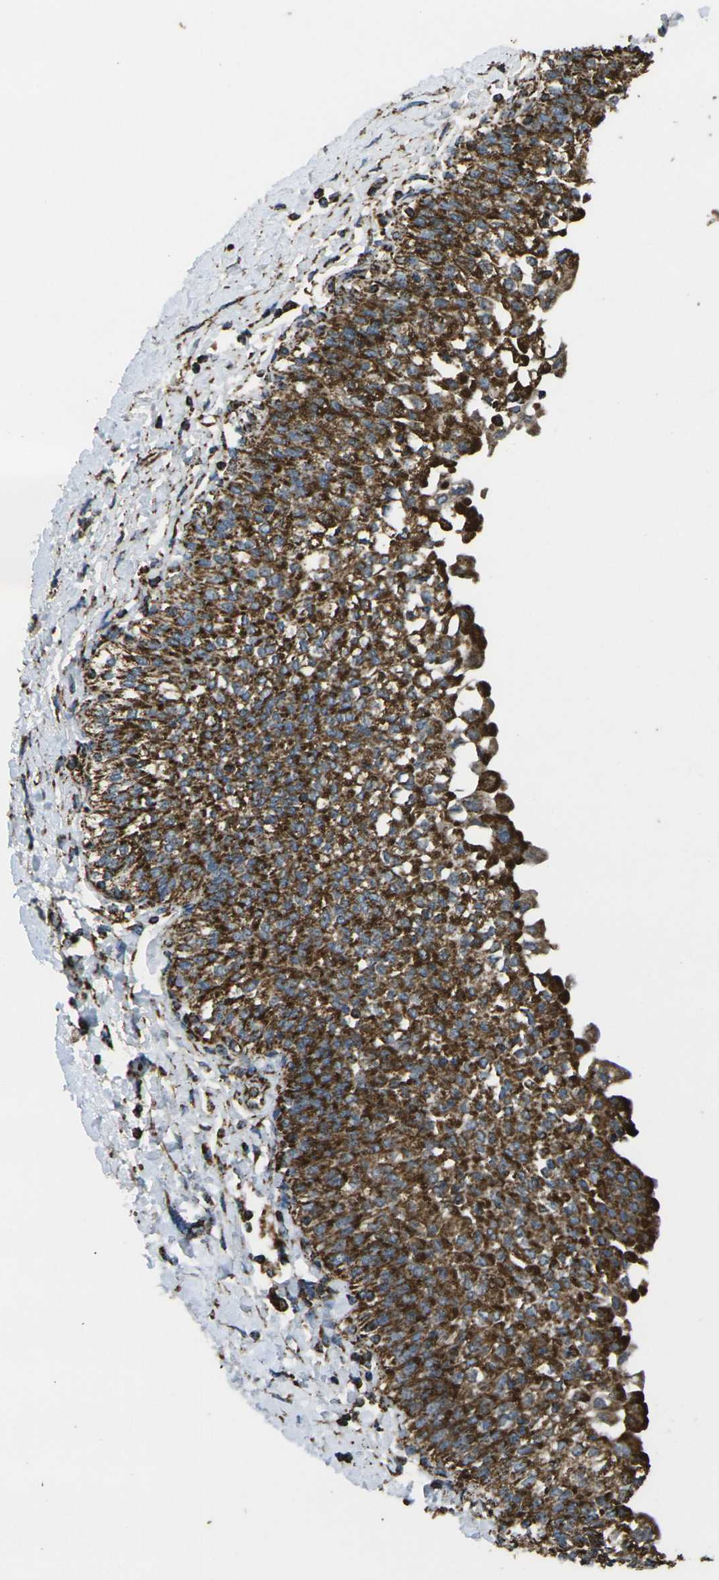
{"staining": {"intensity": "strong", "quantity": ">75%", "location": "cytoplasmic/membranous"}, "tissue": "urinary bladder", "cell_type": "Urothelial cells", "image_type": "normal", "snomed": [{"axis": "morphology", "description": "Normal tissue, NOS"}, {"axis": "topography", "description": "Urinary bladder"}], "caption": "Brown immunohistochemical staining in benign human urinary bladder shows strong cytoplasmic/membranous positivity in approximately >75% of urothelial cells. Using DAB (brown) and hematoxylin (blue) stains, captured at high magnification using brightfield microscopy.", "gene": "KLHL5", "patient": {"sex": "male", "age": 55}}